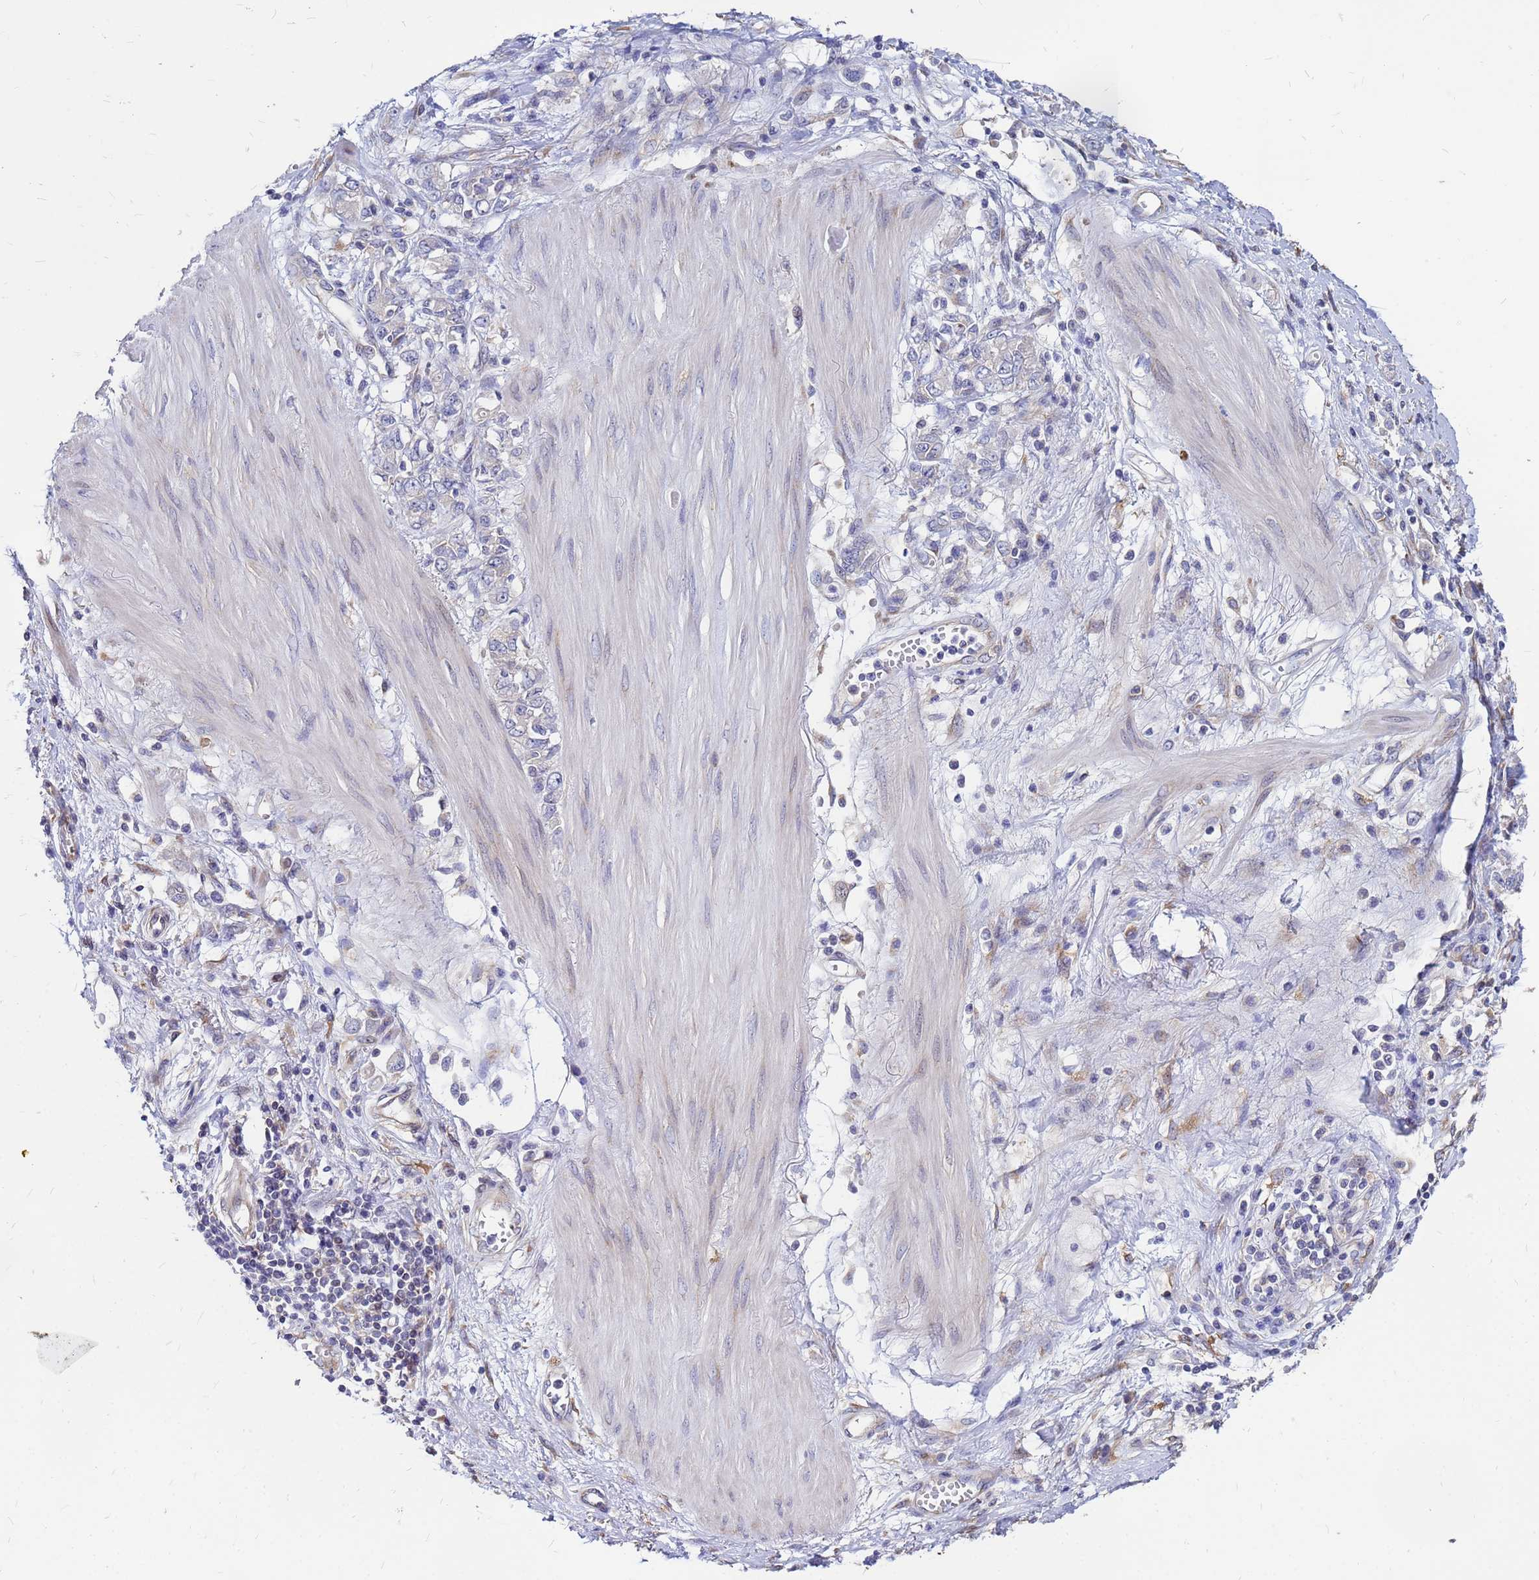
{"staining": {"intensity": "negative", "quantity": "none", "location": "none"}, "tissue": "stomach cancer", "cell_type": "Tumor cells", "image_type": "cancer", "snomed": [{"axis": "morphology", "description": "Adenocarcinoma, NOS"}, {"axis": "topography", "description": "Stomach"}], "caption": "The histopathology image shows no significant expression in tumor cells of stomach cancer (adenocarcinoma).", "gene": "MOB2", "patient": {"sex": "female", "age": 76}}